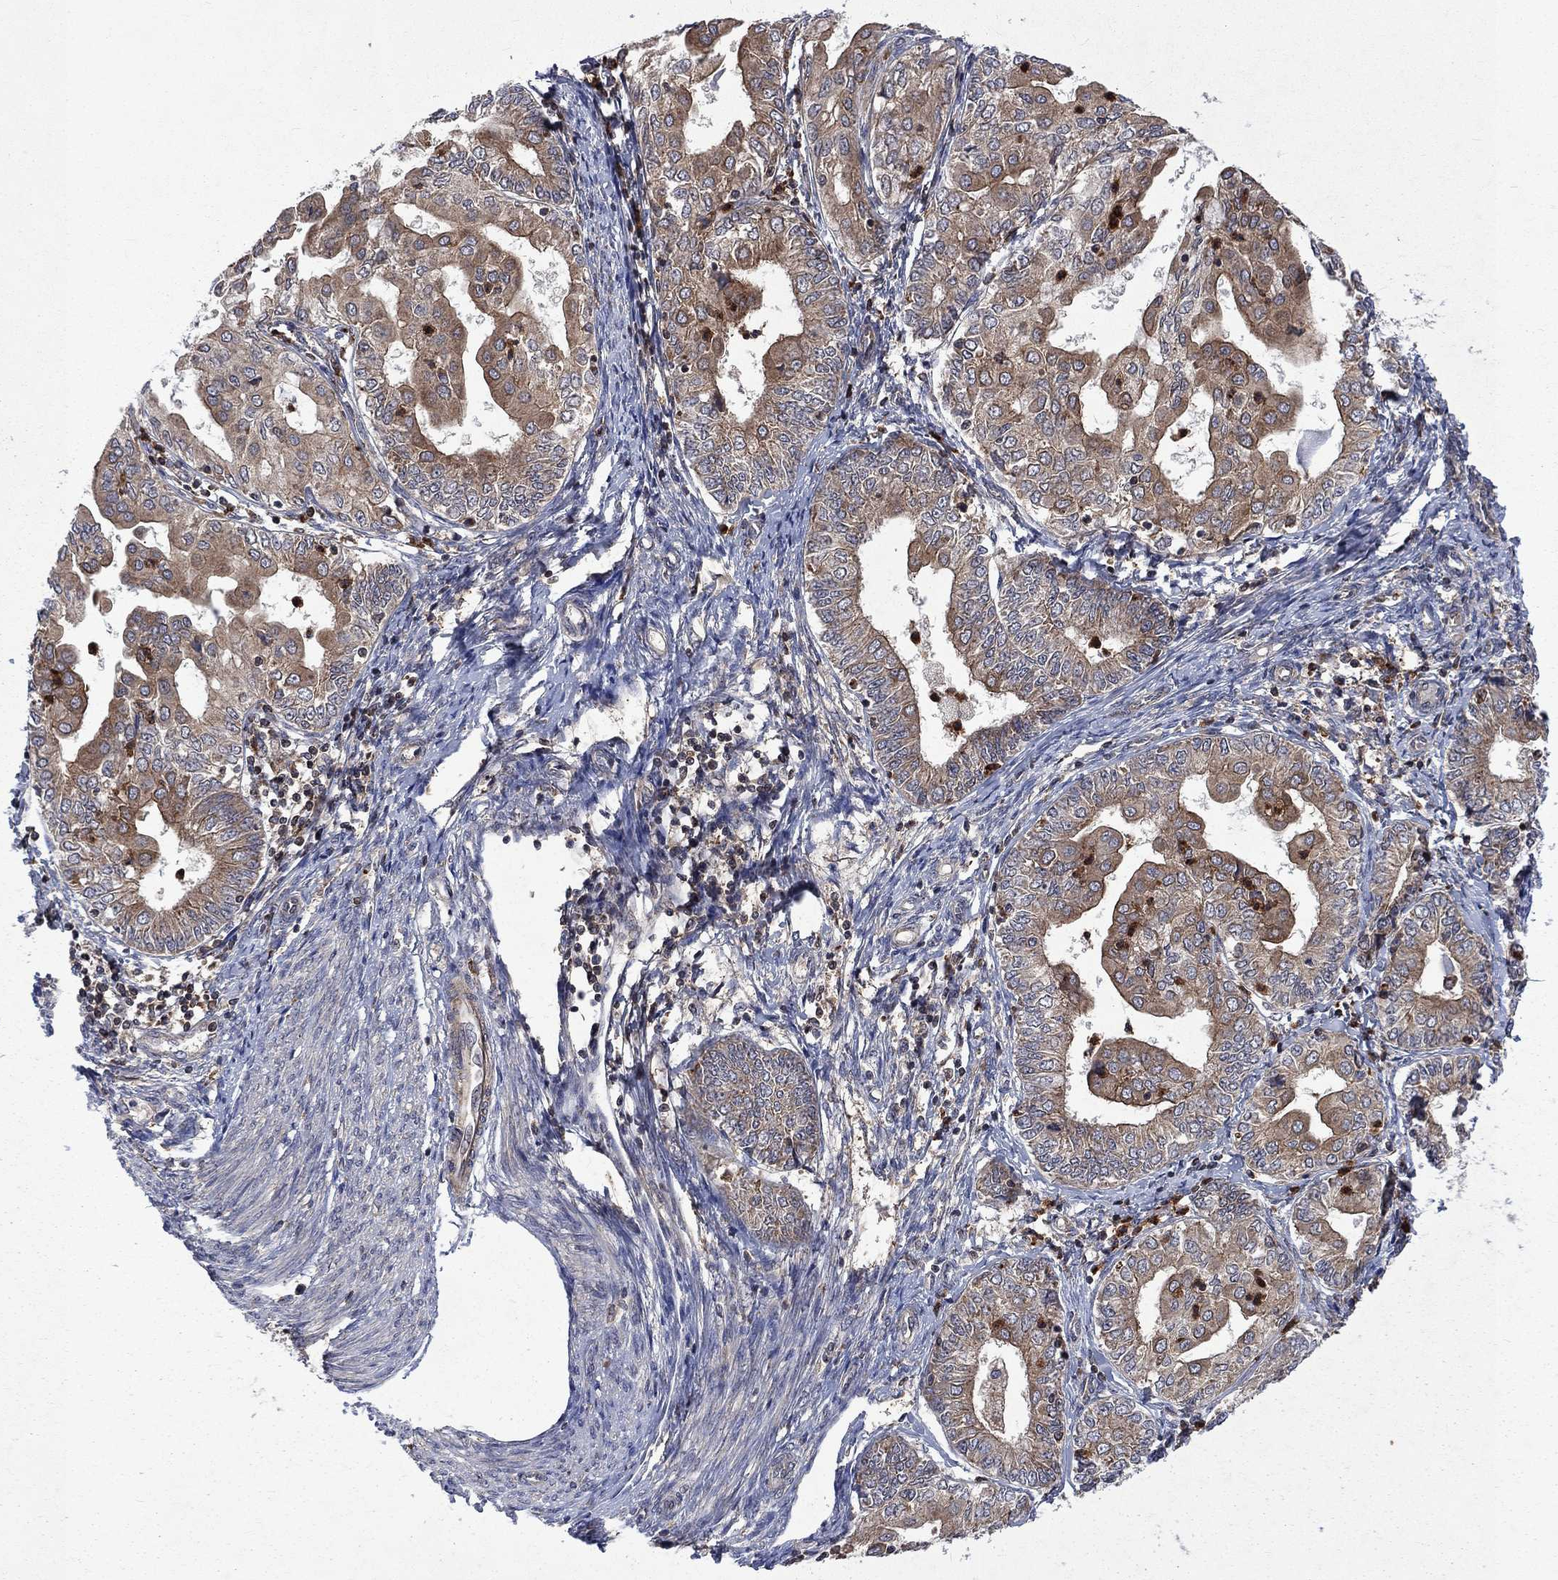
{"staining": {"intensity": "moderate", "quantity": "25%-75%", "location": "cytoplasmic/membranous"}, "tissue": "endometrial cancer", "cell_type": "Tumor cells", "image_type": "cancer", "snomed": [{"axis": "morphology", "description": "Adenocarcinoma, NOS"}, {"axis": "topography", "description": "Endometrium"}], "caption": "IHC of endometrial cancer (adenocarcinoma) displays medium levels of moderate cytoplasmic/membranous expression in approximately 25%-75% of tumor cells.", "gene": "TMEM33", "patient": {"sex": "female", "age": 68}}